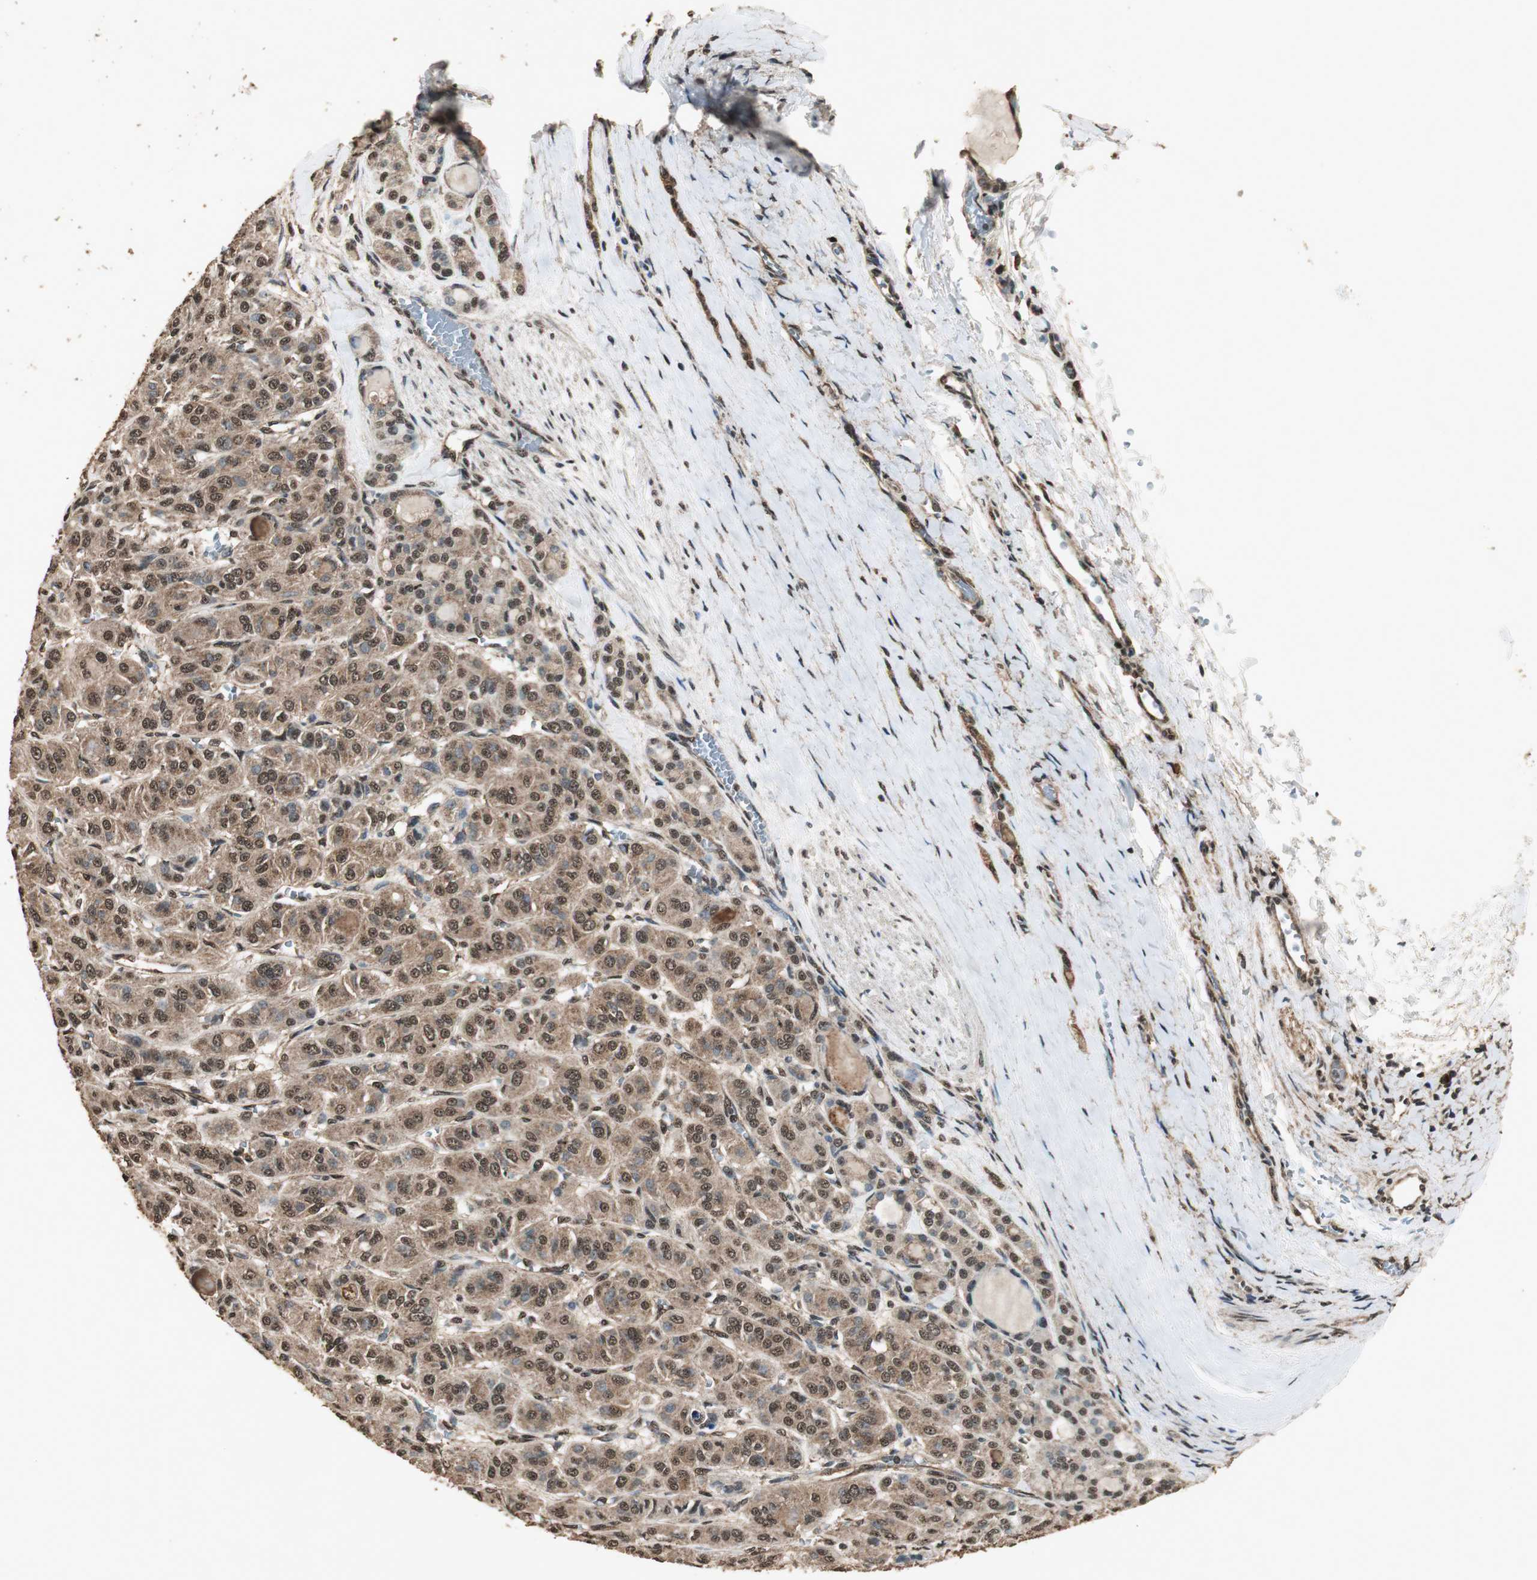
{"staining": {"intensity": "strong", "quantity": ">75%", "location": "cytoplasmic/membranous,nuclear"}, "tissue": "thyroid cancer", "cell_type": "Tumor cells", "image_type": "cancer", "snomed": [{"axis": "morphology", "description": "Follicular adenoma carcinoma, NOS"}, {"axis": "topography", "description": "Thyroid gland"}], "caption": "Thyroid follicular adenoma carcinoma was stained to show a protein in brown. There is high levels of strong cytoplasmic/membranous and nuclear staining in about >75% of tumor cells. (brown staining indicates protein expression, while blue staining denotes nuclei).", "gene": "PPP1R13B", "patient": {"sex": "female", "age": 71}}